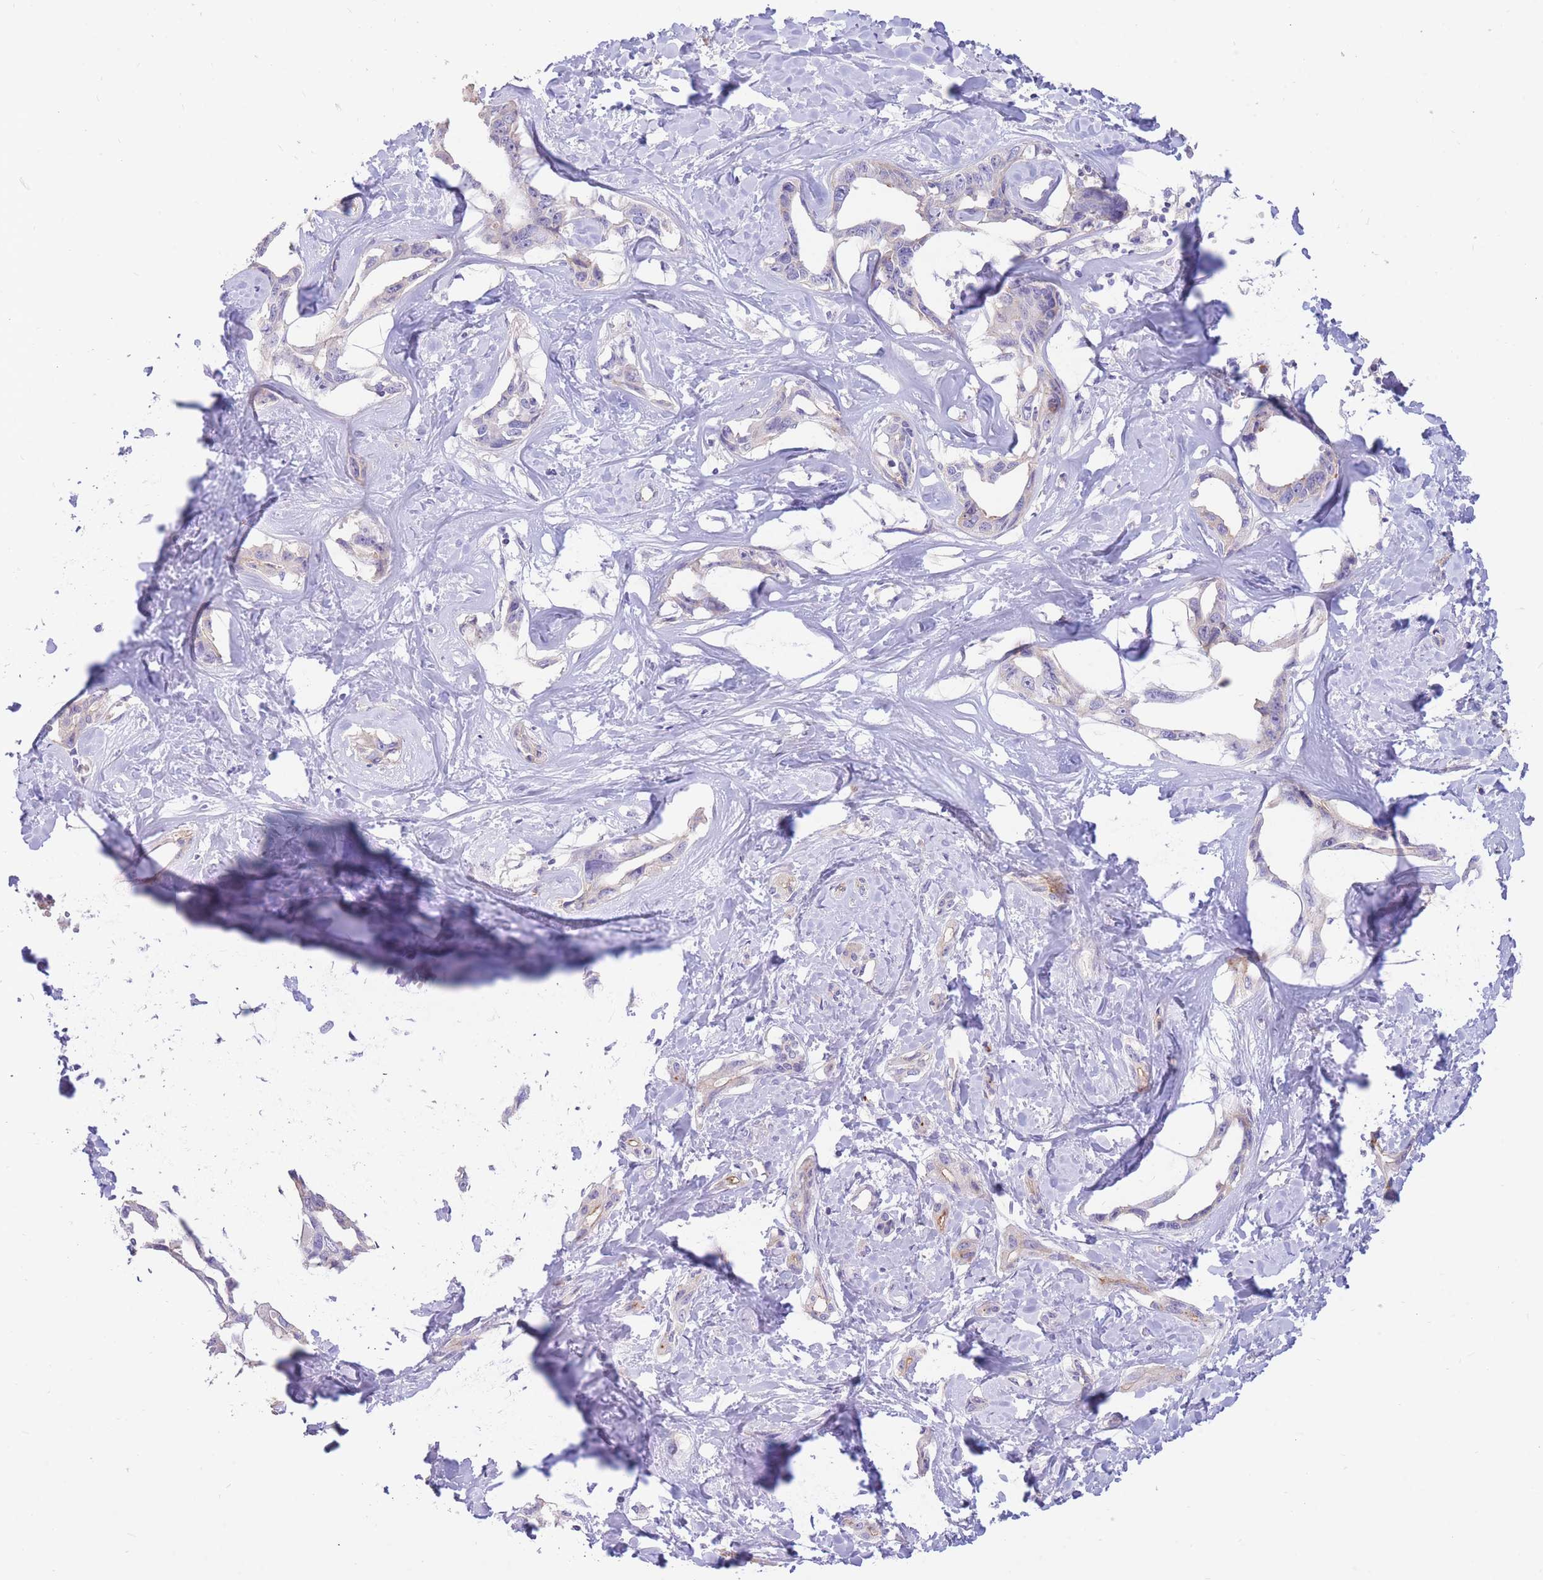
{"staining": {"intensity": "negative", "quantity": "none", "location": "none"}, "tissue": "liver cancer", "cell_type": "Tumor cells", "image_type": "cancer", "snomed": [{"axis": "morphology", "description": "Cholangiocarcinoma"}, {"axis": "topography", "description": "Liver"}], "caption": "The immunohistochemistry (IHC) photomicrograph has no significant expression in tumor cells of cholangiocarcinoma (liver) tissue.", "gene": "SULT1A1", "patient": {"sex": "male", "age": 59}}